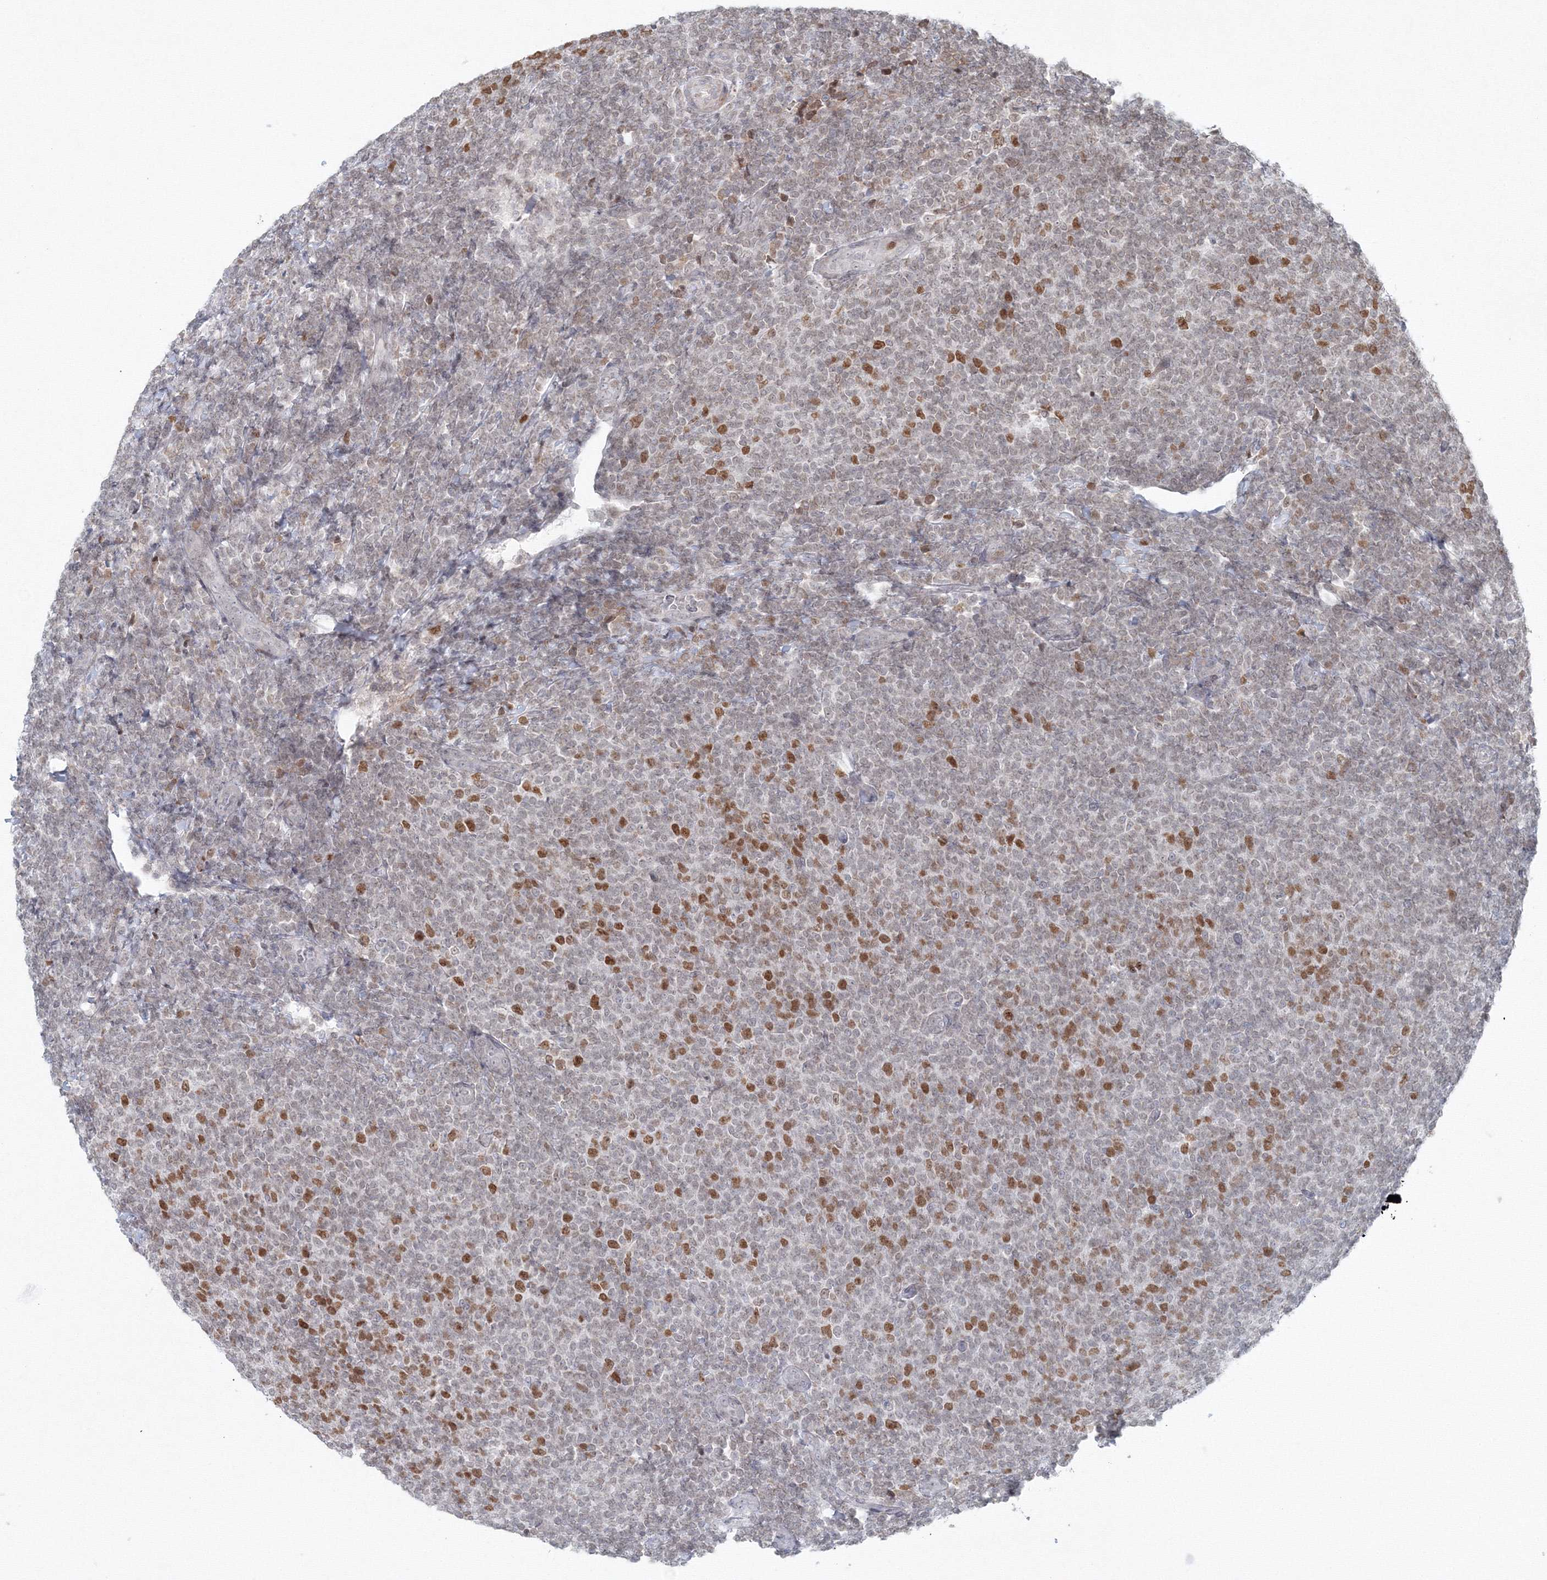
{"staining": {"intensity": "moderate", "quantity": "<25%", "location": "nuclear"}, "tissue": "lymphoma", "cell_type": "Tumor cells", "image_type": "cancer", "snomed": [{"axis": "morphology", "description": "Malignant lymphoma, non-Hodgkin's type, Low grade"}, {"axis": "topography", "description": "Lymph node"}], "caption": "Immunohistochemical staining of human low-grade malignant lymphoma, non-Hodgkin's type exhibits low levels of moderate nuclear expression in approximately <25% of tumor cells. The protein of interest is shown in brown color, while the nuclei are stained blue.", "gene": "KIF4A", "patient": {"sex": "male", "age": 66}}